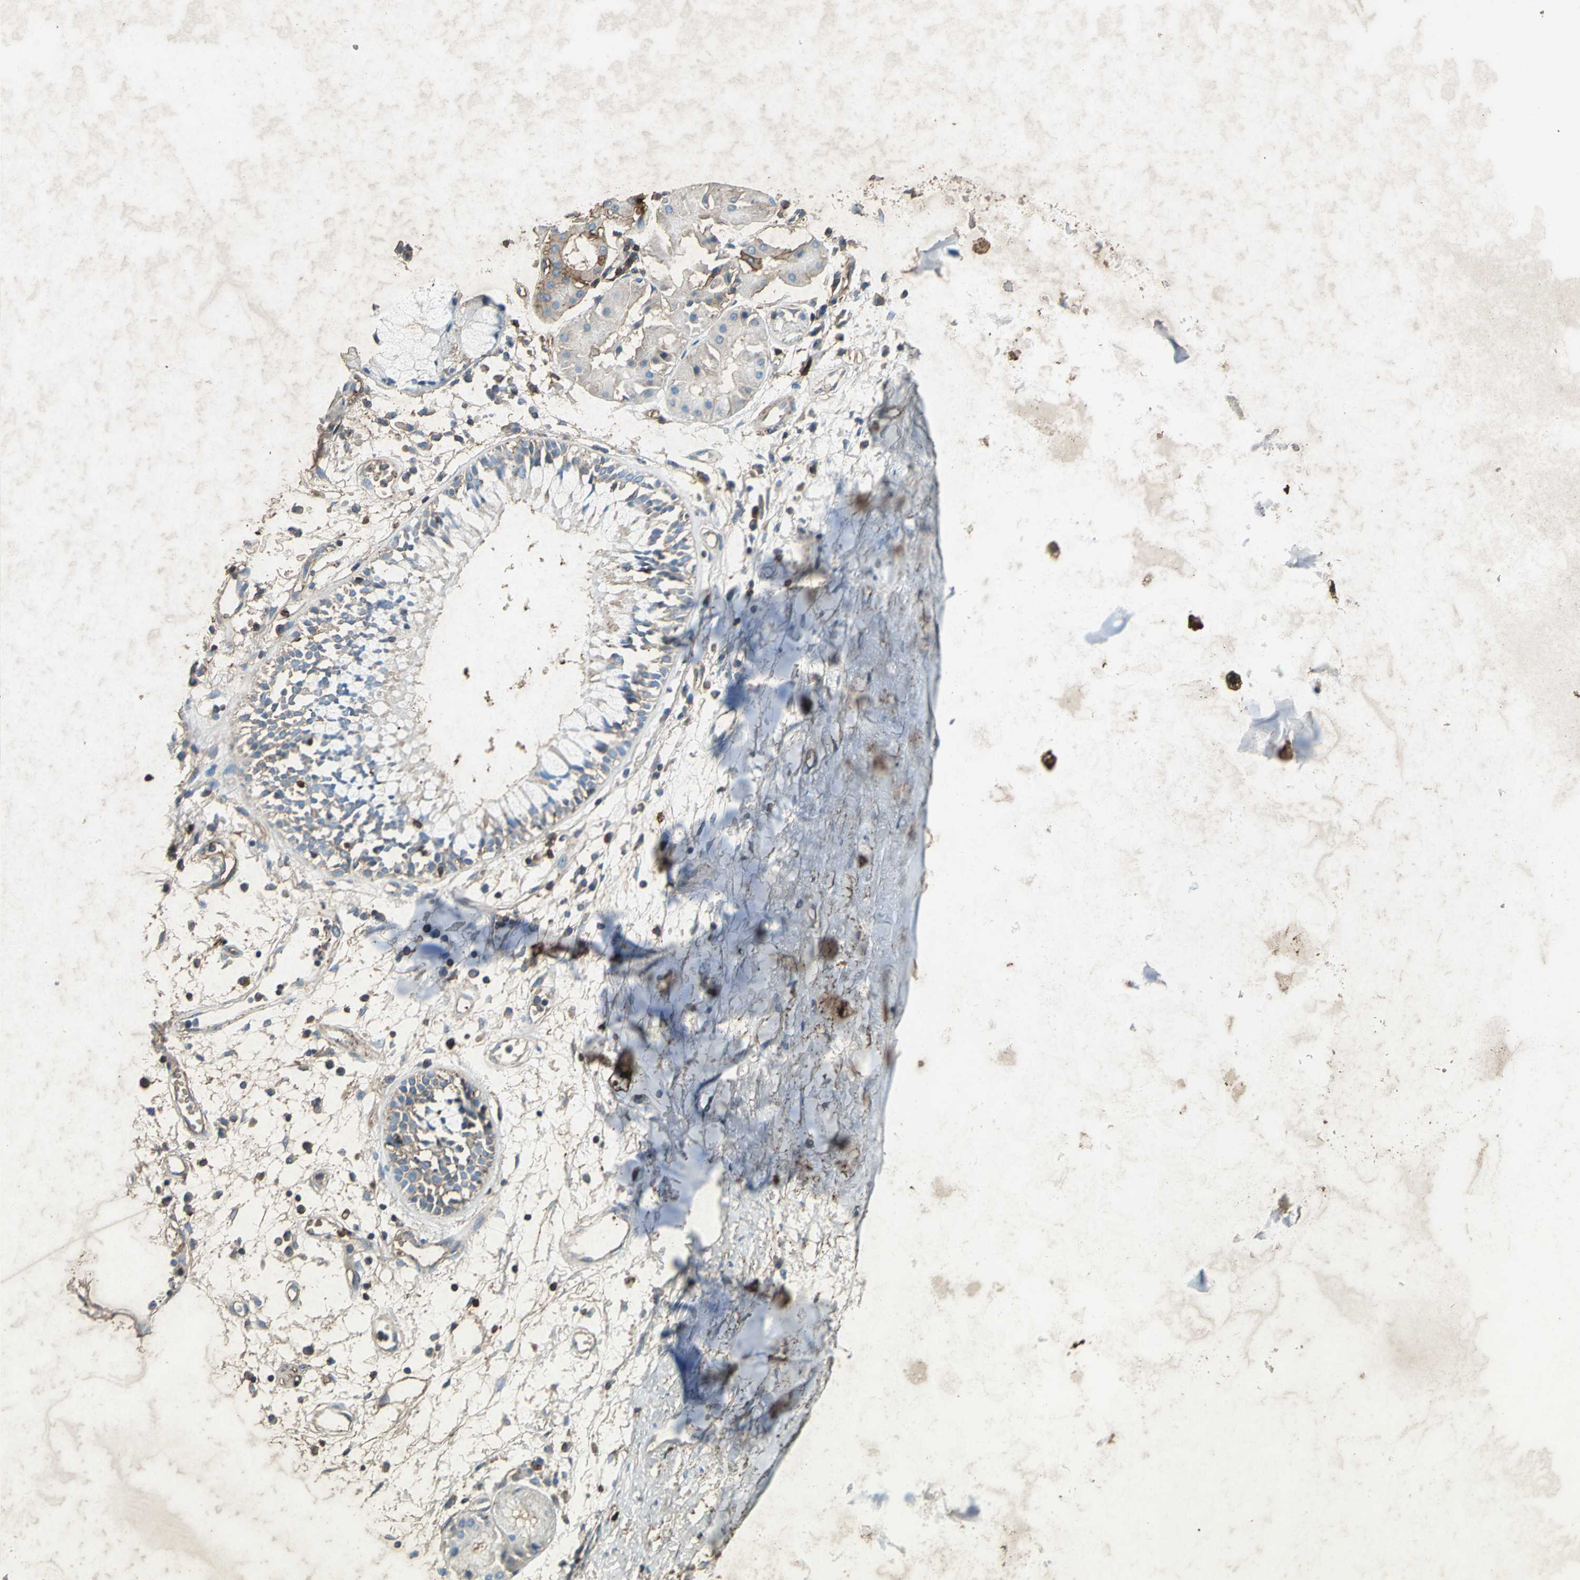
{"staining": {"intensity": "moderate", "quantity": ">75%", "location": "cytoplasmic/membranous"}, "tissue": "adipose tissue", "cell_type": "Adipocytes", "image_type": "normal", "snomed": [{"axis": "morphology", "description": "Normal tissue, NOS"}, {"axis": "morphology", "description": "Adenocarcinoma, NOS"}, {"axis": "topography", "description": "Cartilage tissue"}, {"axis": "topography", "description": "Bronchus"}, {"axis": "topography", "description": "Lung"}], "caption": "This histopathology image demonstrates IHC staining of unremarkable adipose tissue, with medium moderate cytoplasmic/membranous expression in about >75% of adipocytes.", "gene": "CCR6", "patient": {"sex": "female", "age": 67}}